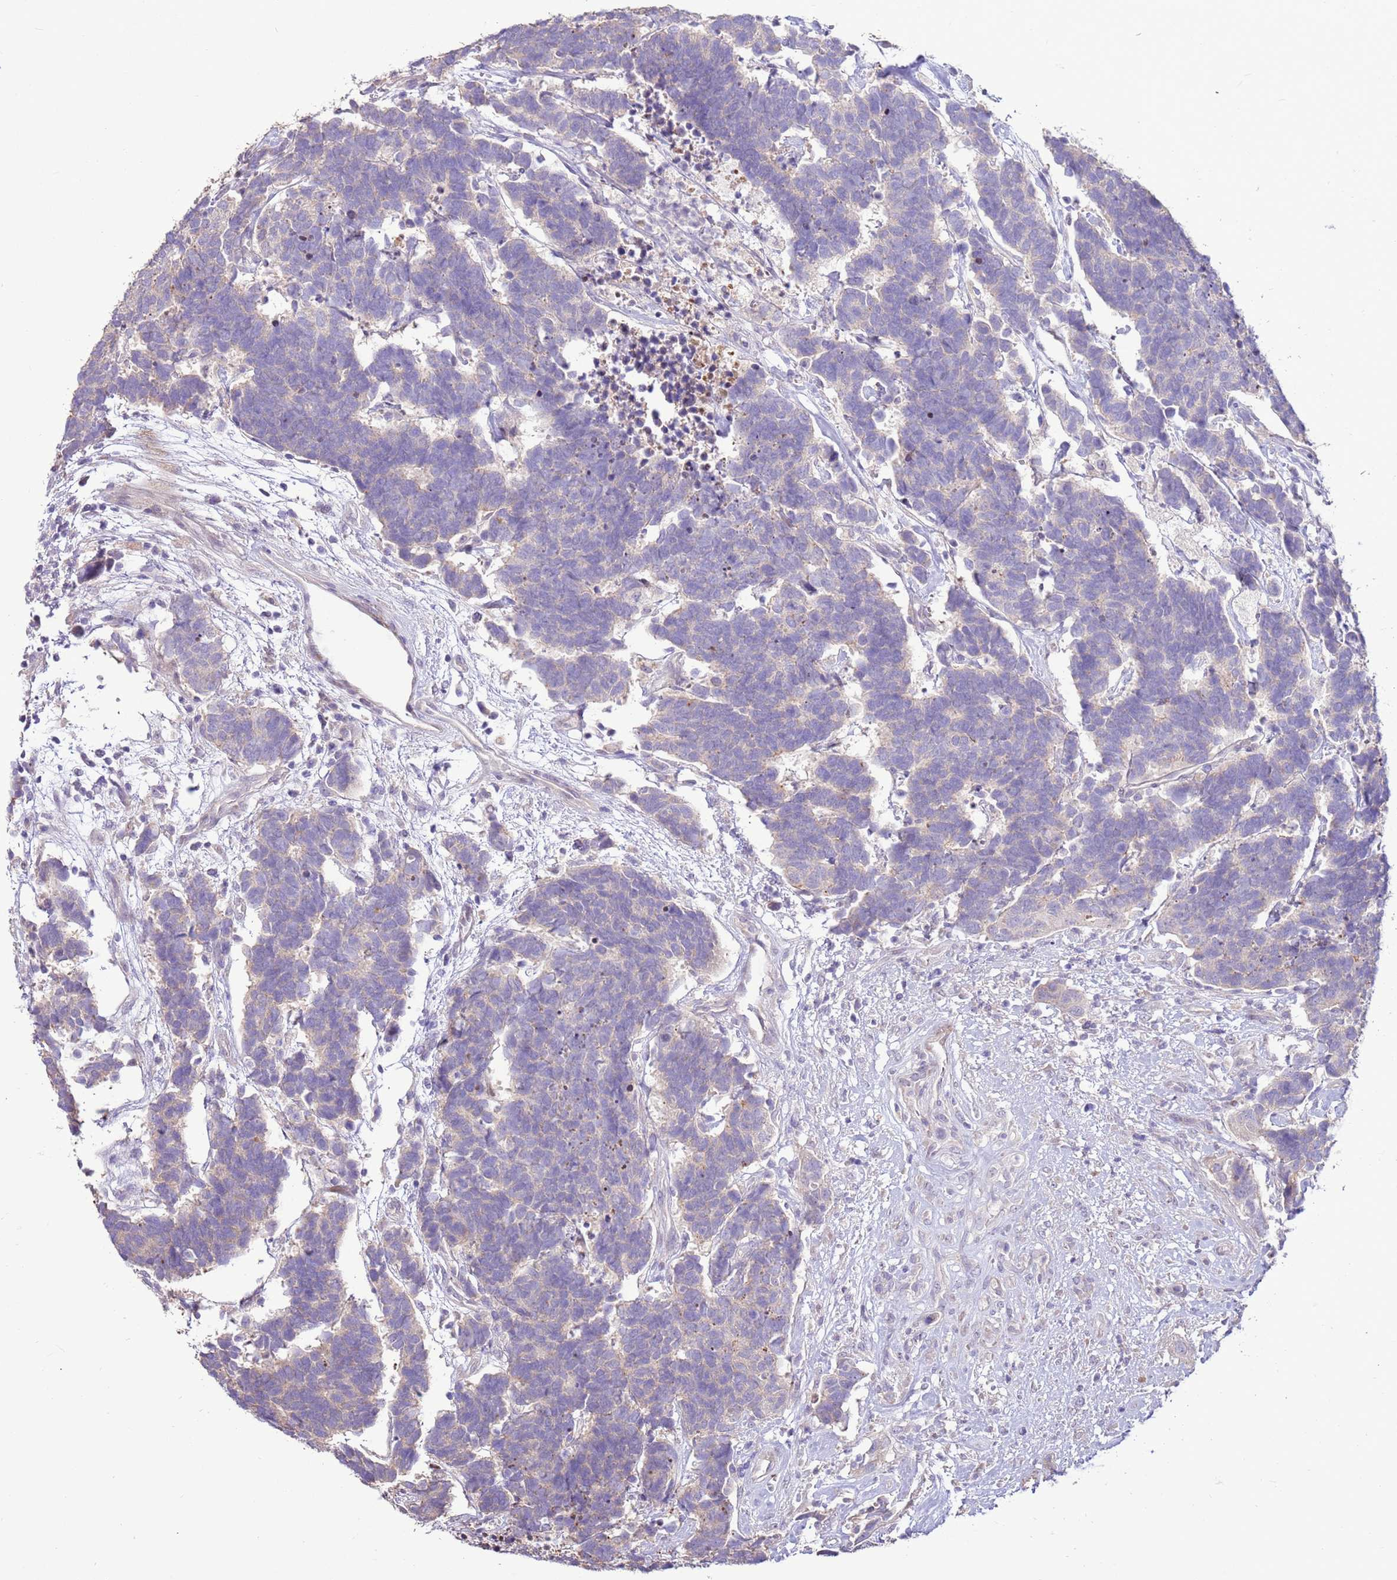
{"staining": {"intensity": "negative", "quantity": "none", "location": "none"}, "tissue": "carcinoid", "cell_type": "Tumor cells", "image_type": "cancer", "snomed": [{"axis": "morphology", "description": "Carcinoma, NOS"}, {"axis": "morphology", "description": "Carcinoid, malignant, NOS"}, {"axis": "topography", "description": "Urinary bladder"}], "caption": "Immunohistochemical staining of human carcinoma exhibits no significant expression in tumor cells.", "gene": "LGI4", "patient": {"sex": "male", "age": 57}}